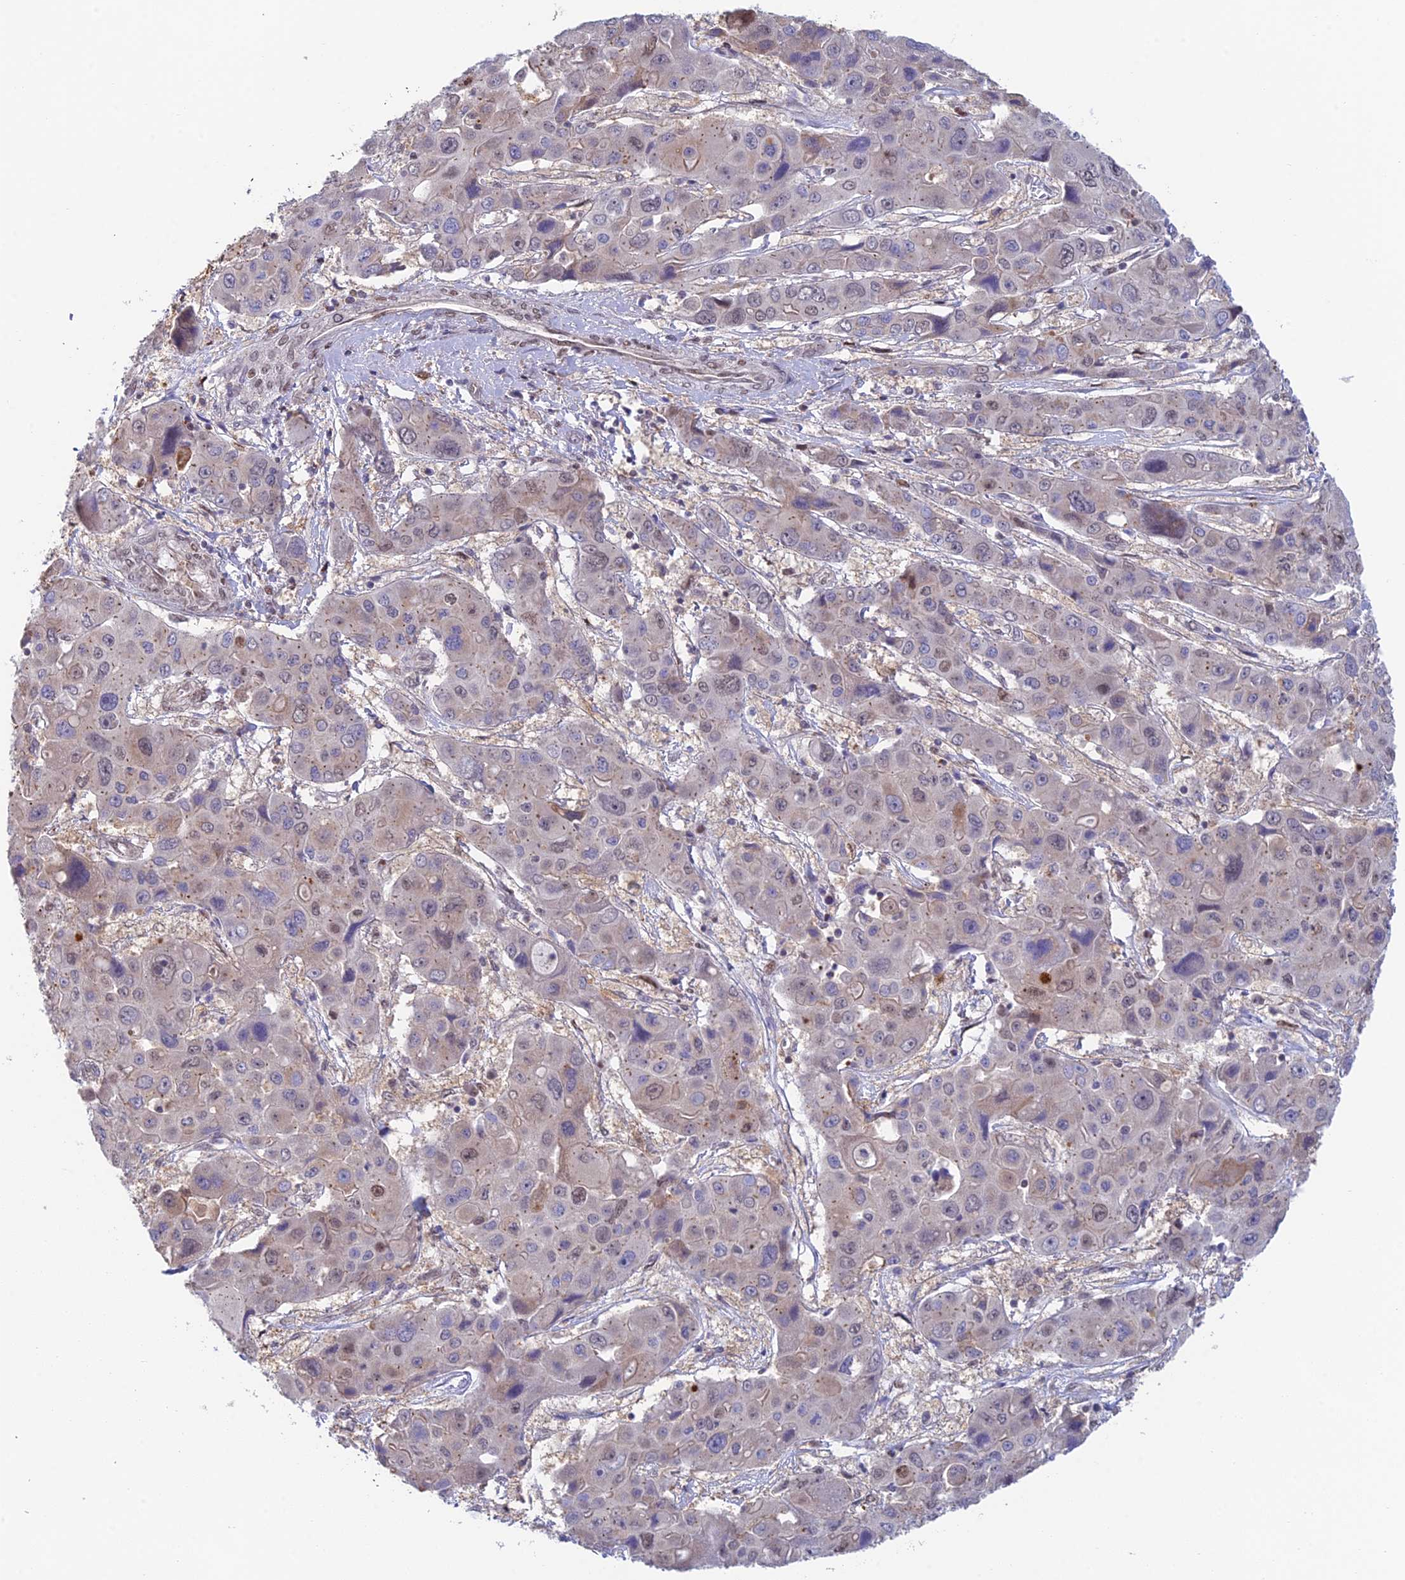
{"staining": {"intensity": "weak", "quantity": "<25%", "location": "cytoplasmic/membranous,nuclear"}, "tissue": "liver cancer", "cell_type": "Tumor cells", "image_type": "cancer", "snomed": [{"axis": "morphology", "description": "Cholangiocarcinoma"}, {"axis": "topography", "description": "Liver"}], "caption": "Tumor cells are negative for brown protein staining in cholangiocarcinoma (liver). Nuclei are stained in blue.", "gene": "MRPL17", "patient": {"sex": "male", "age": 67}}